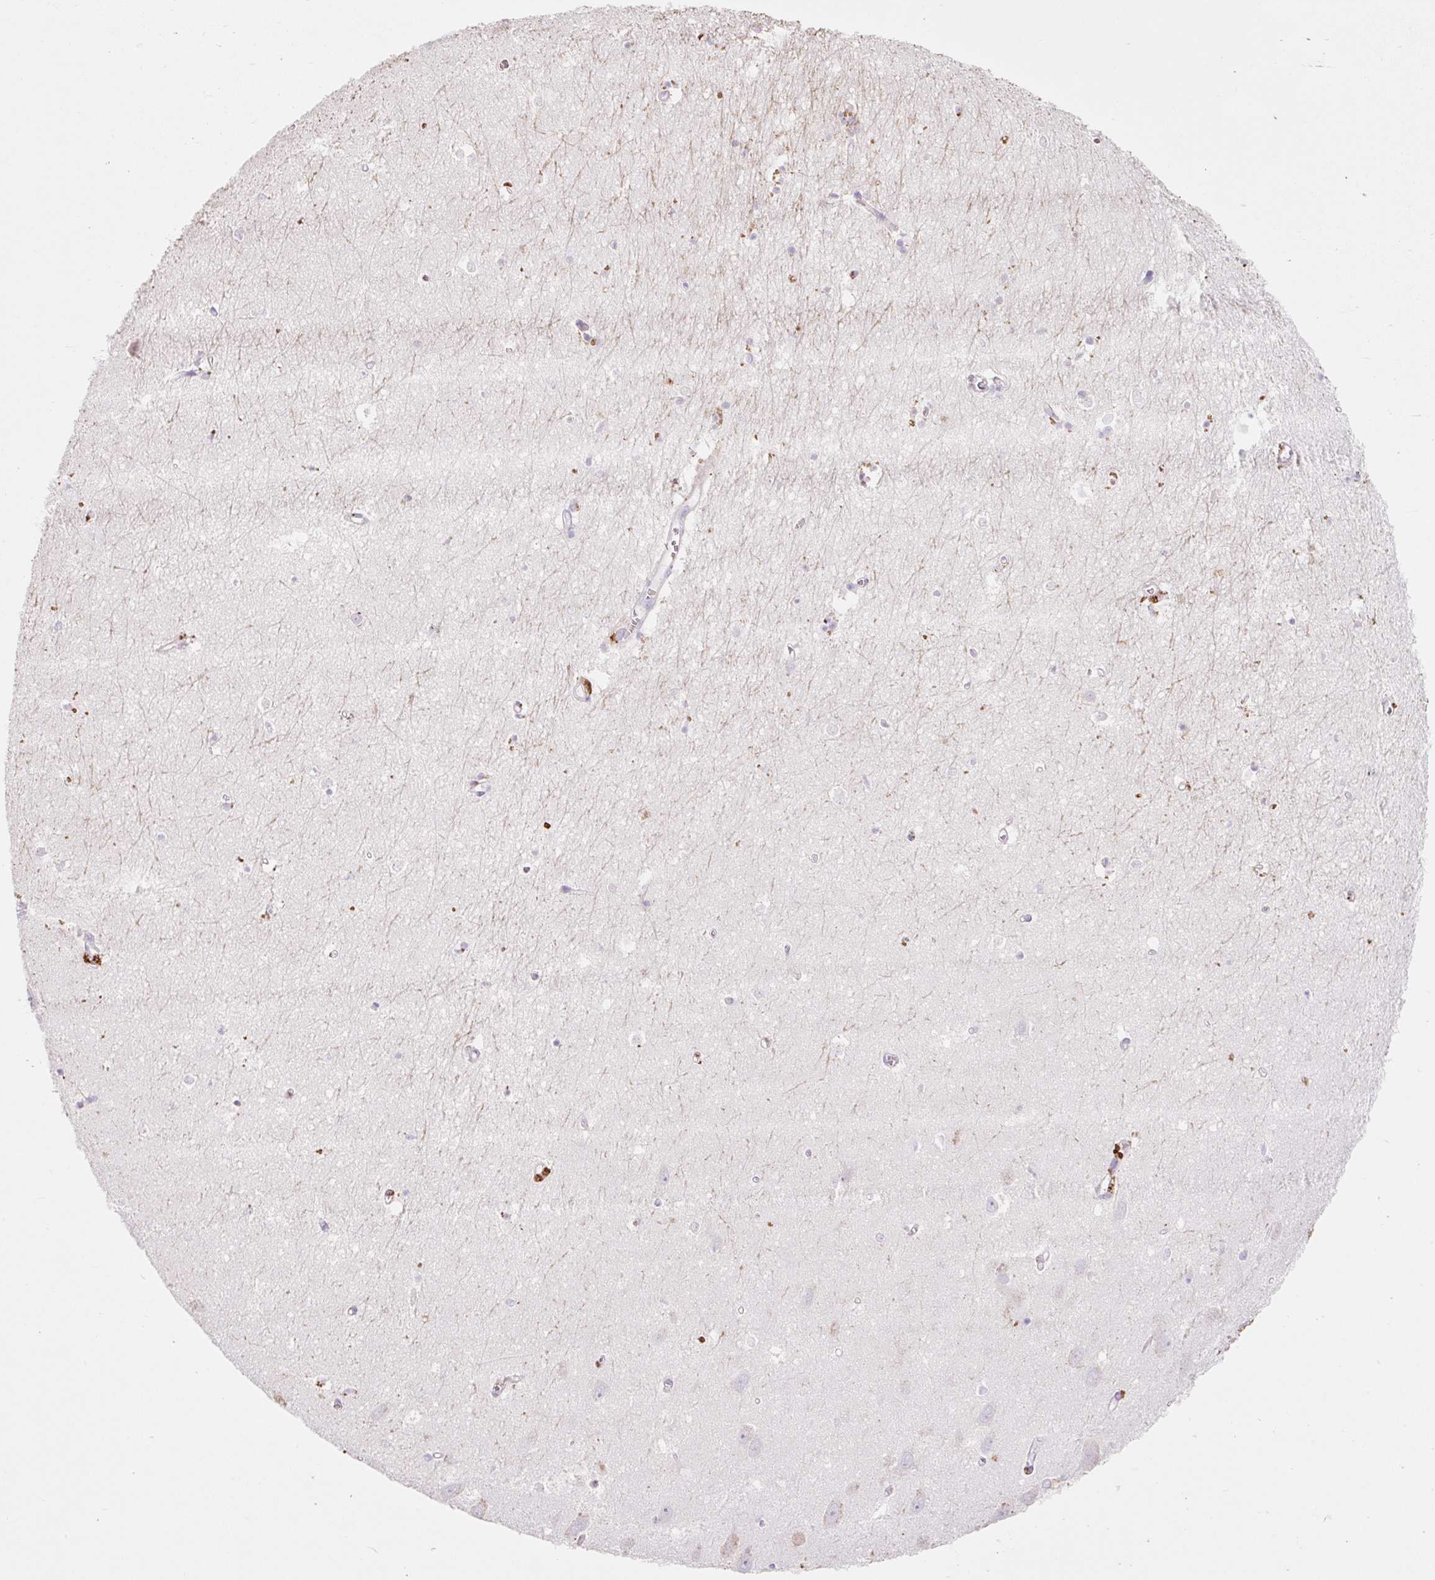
{"staining": {"intensity": "negative", "quantity": "none", "location": "none"}, "tissue": "hippocampus", "cell_type": "Glial cells", "image_type": "normal", "snomed": [{"axis": "morphology", "description": "Normal tissue, NOS"}, {"axis": "topography", "description": "Hippocampus"}], "caption": "This is a histopathology image of immunohistochemistry (IHC) staining of unremarkable hippocampus, which shows no positivity in glial cells. The staining is performed using DAB brown chromogen with nuclei counter-stained in using hematoxylin.", "gene": "HEXA", "patient": {"sex": "female", "age": 64}}